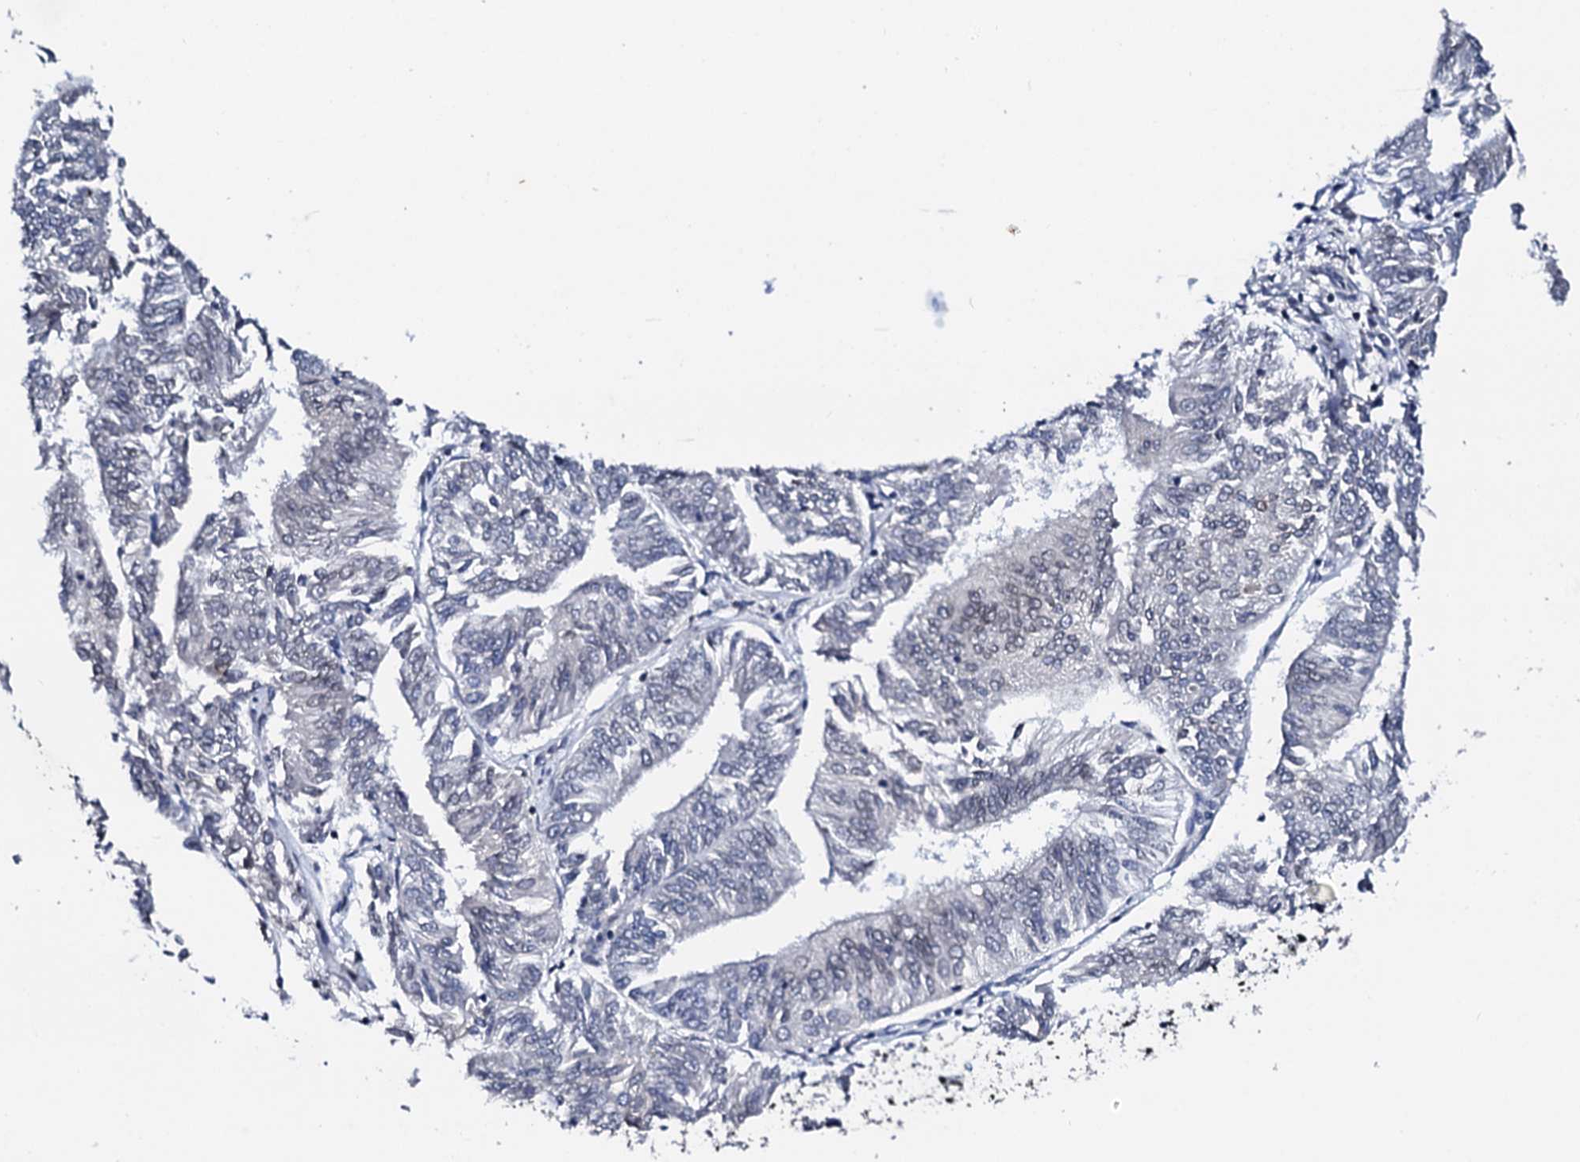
{"staining": {"intensity": "negative", "quantity": "none", "location": "none"}, "tissue": "endometrial cancer", "cell_type": "Tumor cells", "image_type": "cancer", "snomed": [{"axis": "morphology", "description": "Adenocarcinoma, NOS"}, {"axis": "topography", "description": "Endometrium"}], "caption": "There is no significant staining in tumor cells of endometrial cancer.", "gene": "NUP58", "patient": {"sex": "female", "age": 58}}